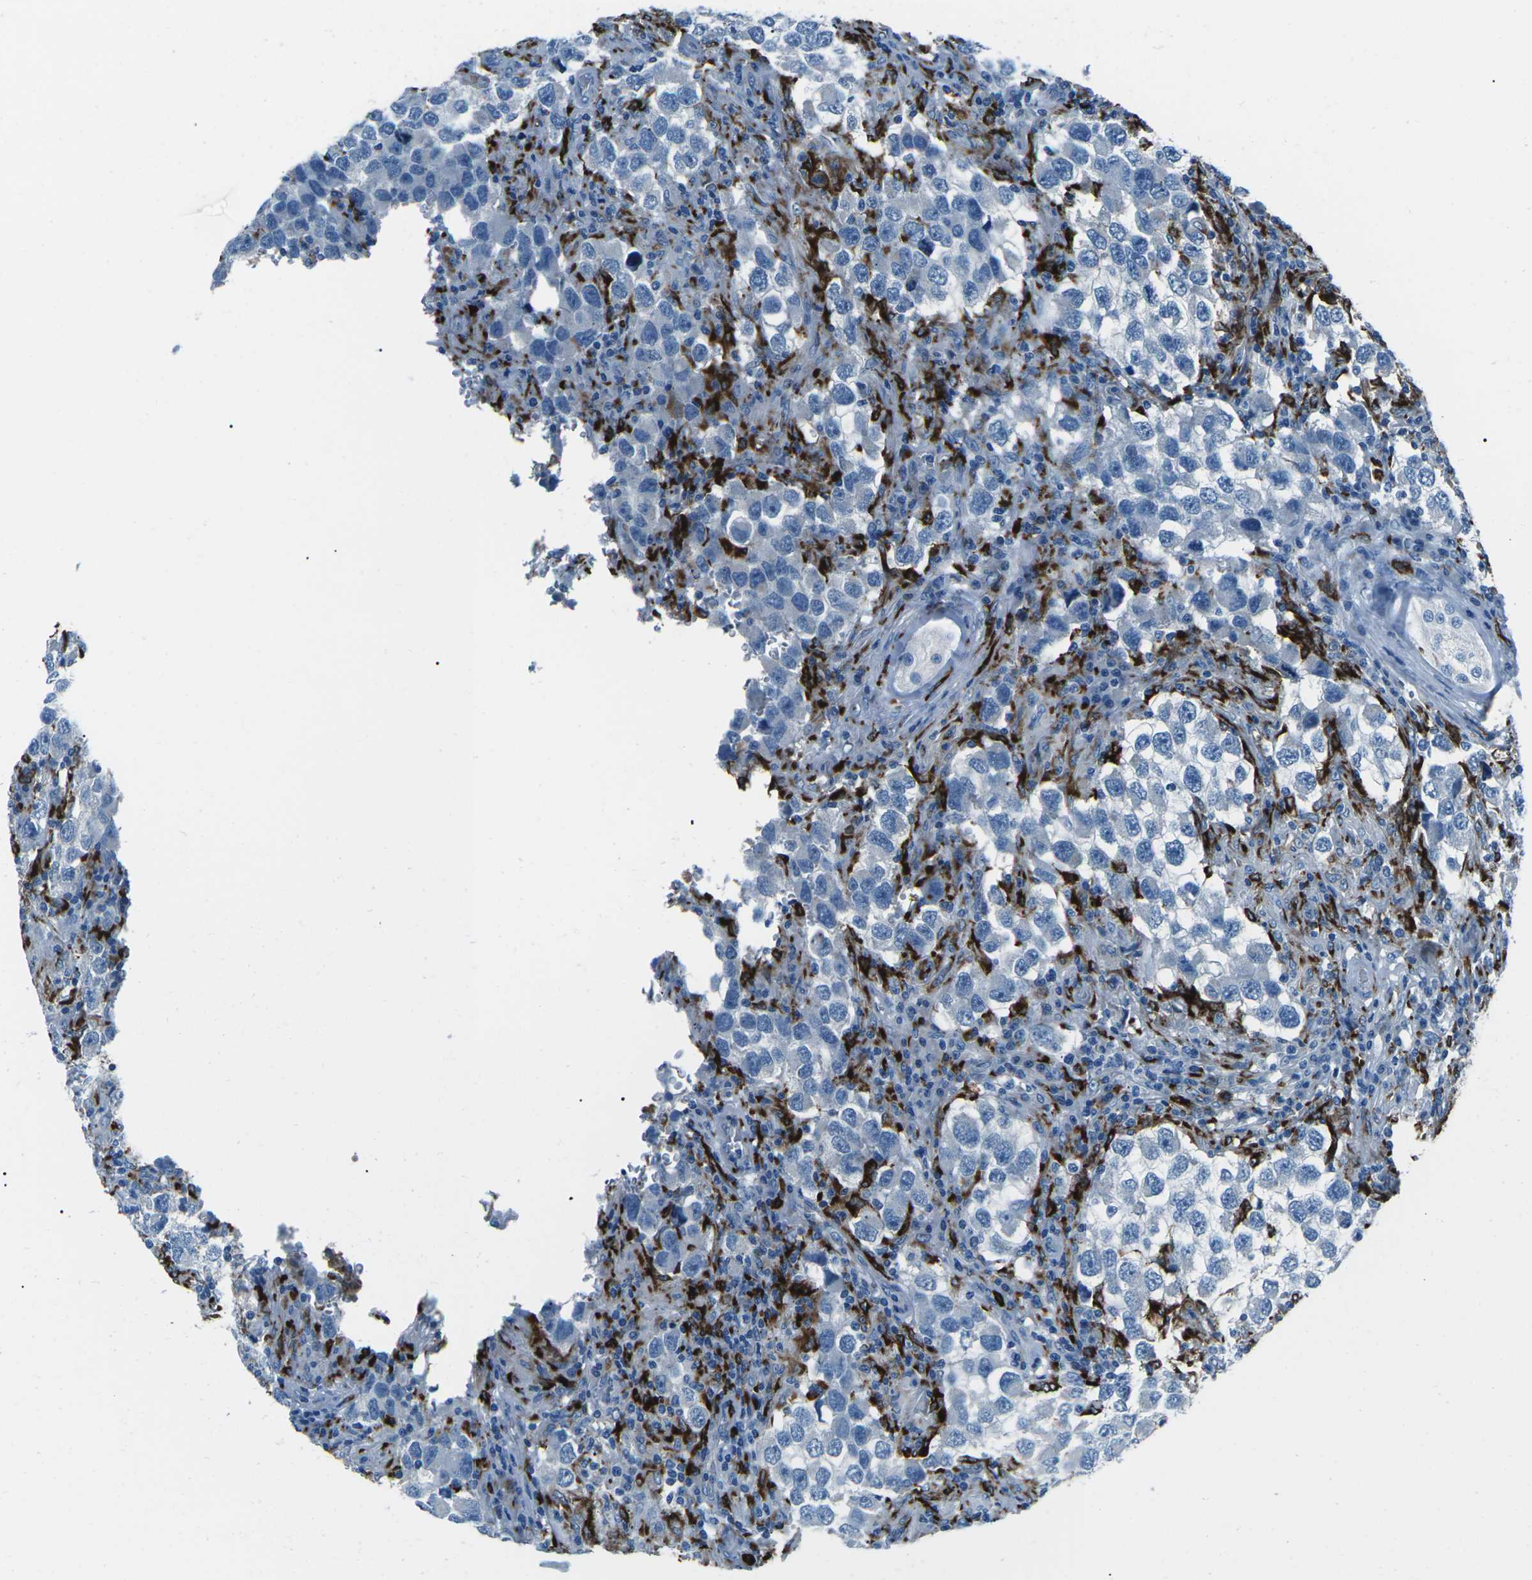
{"staining": {"intensity": "negative", "quantity": "none", "location": "none"}, "tissue": "testis cancer", "cell_type": "Tumor cells", "image_type": "cancer", "snomed": [{"axis": "morphology", "description": "Carcinoma, Embryonal, NOS"}, {"axis": "topography", "description": "Testis"}], "caption": "Testis cancer was stained to show a protein in brown. There is no significant expression in tumor cells.", "gene": "FCN1", "patient": {"sex": "male", "age": 21}}